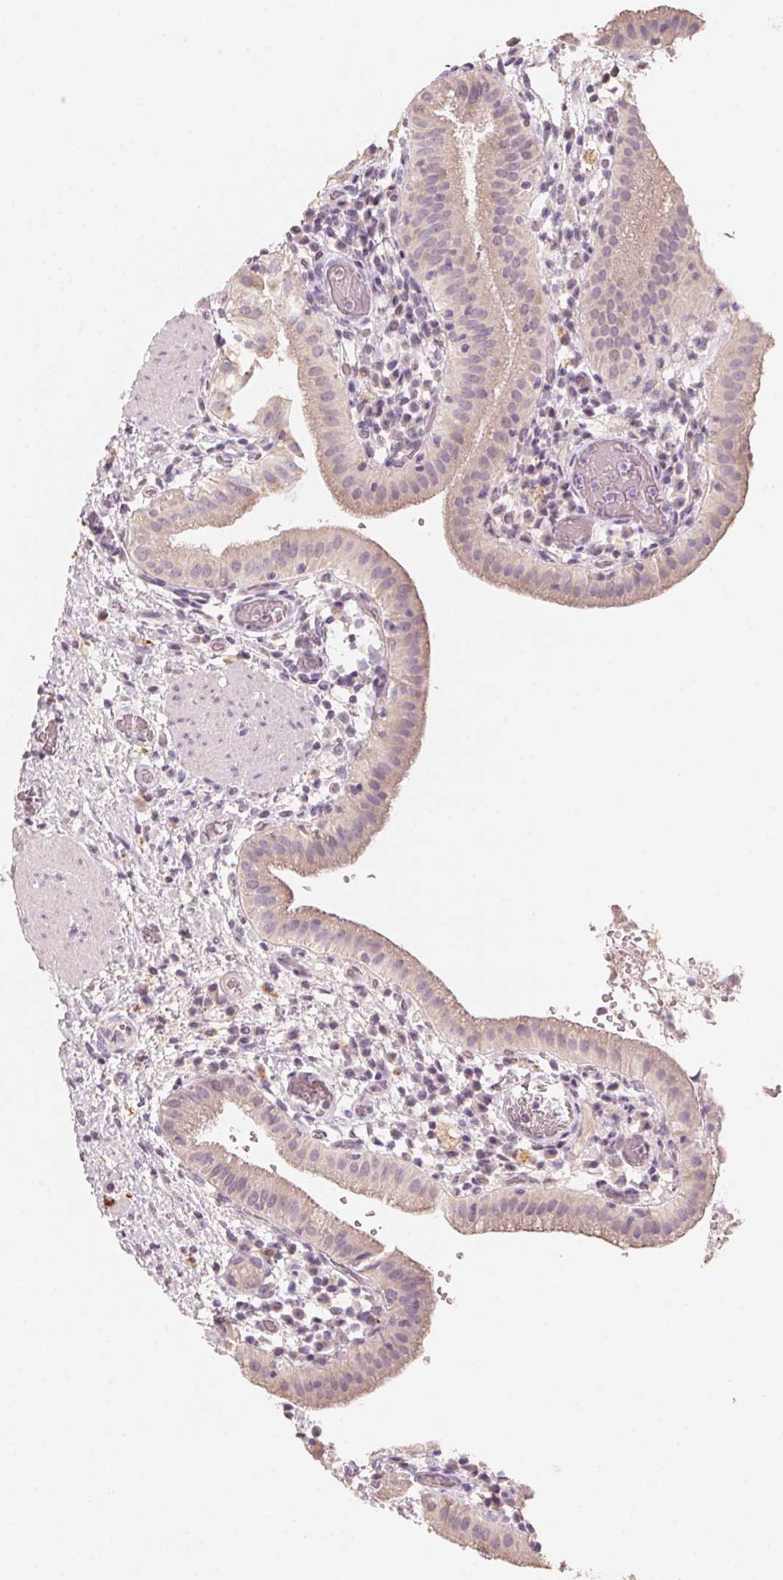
{"staining": {"intensity": "weak", "quantity": ">75%", "location": "cytoplasmic/membranous"}, "tissue": "gallbladder", "cell_type": "Glandular cells", "image_type": "normal", "snomed": [{"axis": "morphology", "description": "Normal tissue, NOS"}, {"axis": "topography", "description": "Gallbladder"}], "caption": "This is a histology image of immunohistochemistry (IHC) staining of unremarkable gallbladder, which shows weak positivity in the cytoplasmic/membranous of glandular cells.", "gene": "TREH", "patient": {"sex": "male", "age": 26}}